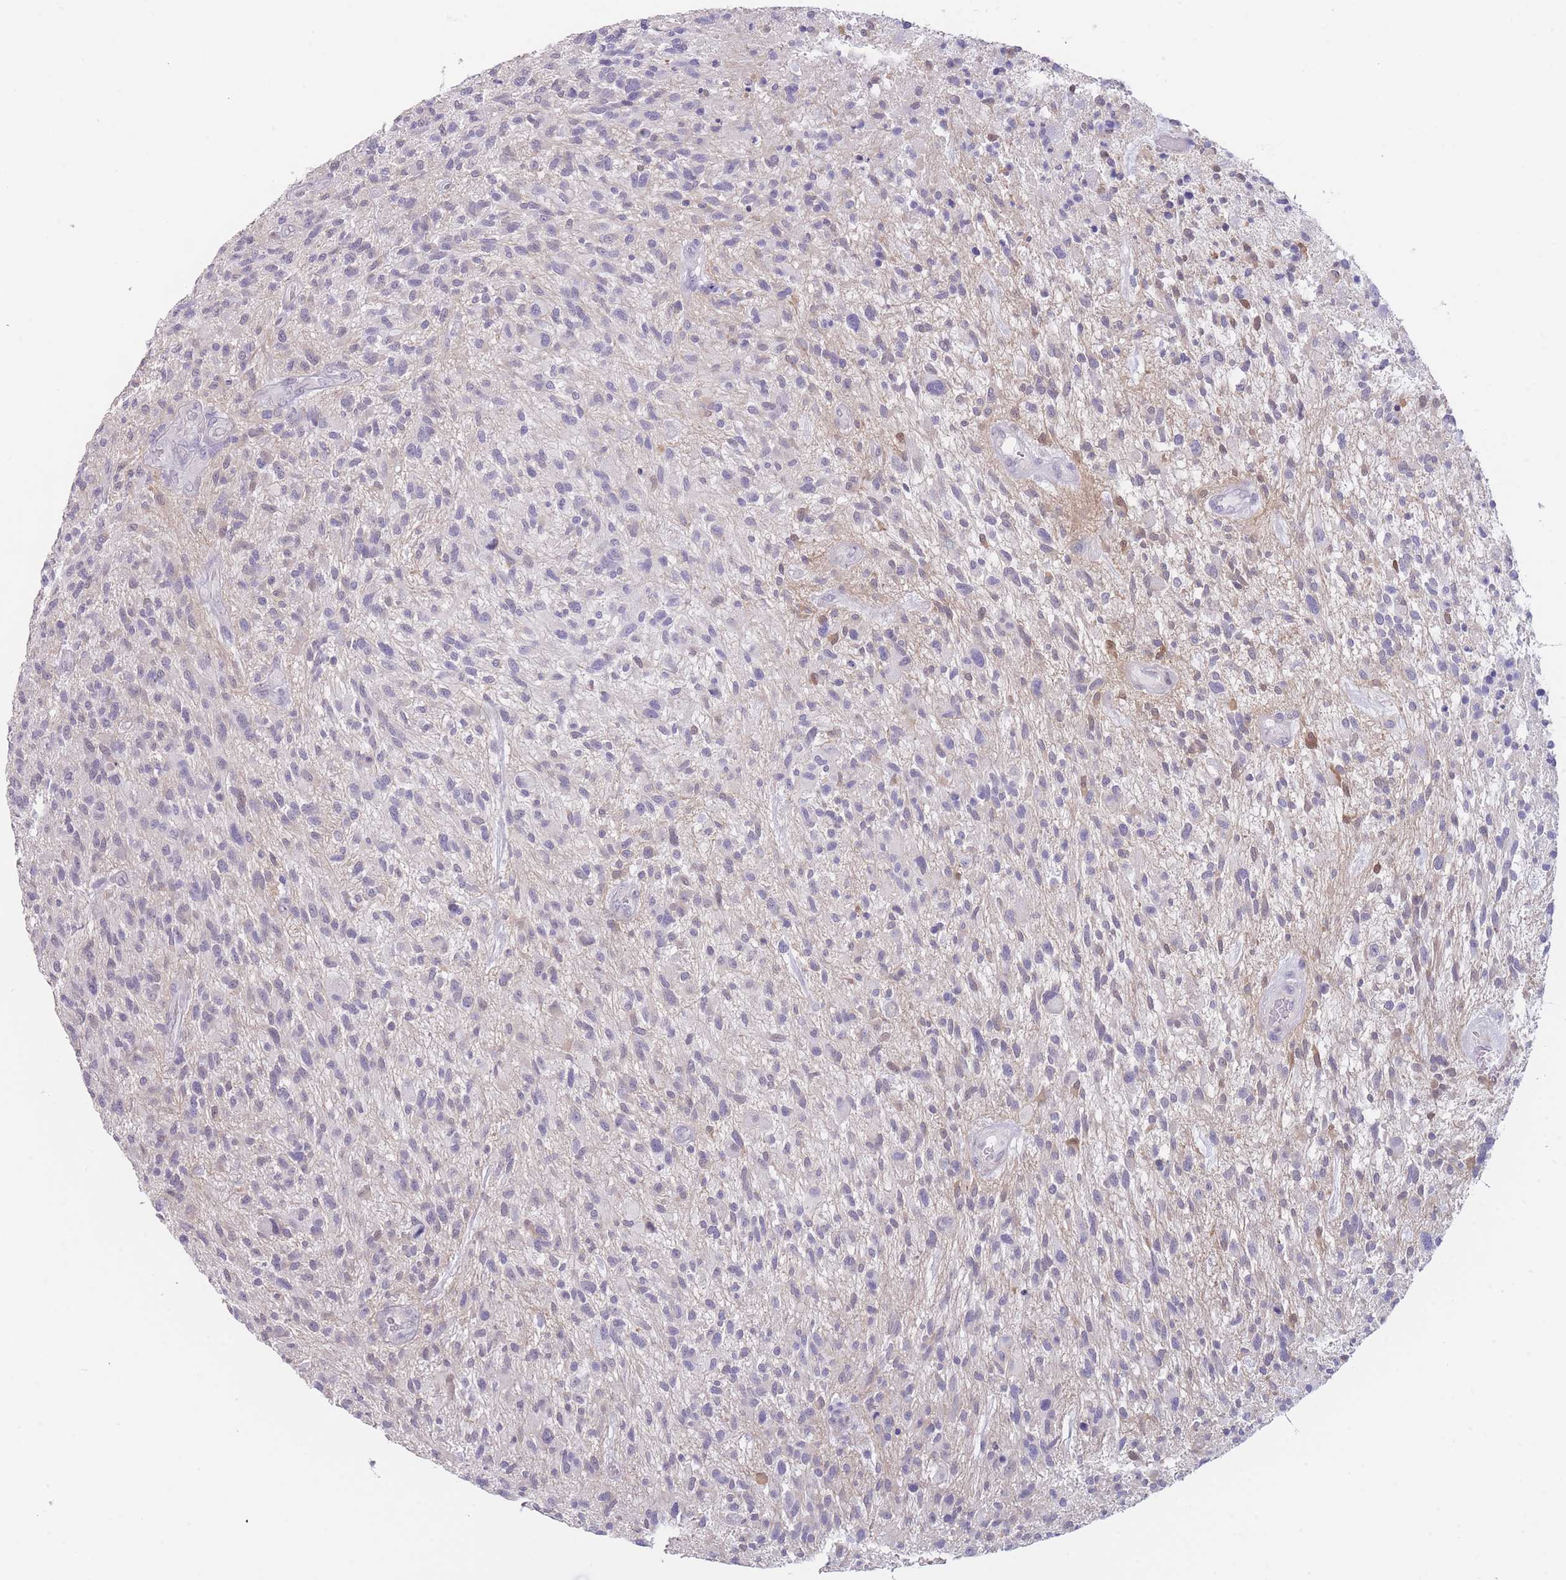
{"staining": {"intensity": "negative", "quantity": "none", "location": "none"}, "tissue": "glioma", "cell_type": "Tumor cells", "image_type": "cancer", "snomed": [{"axis": "morphology", "description": "Glioma, malignant, High grade"}, {"axis": "topography", "description": "Brain"}], "caption": "Human malignant glioma (high-grade) stained for a protein using IHC exhibits no staining in tumor cells.", "gene": "ASAP3", "patient": {"sex": "male", "age": 47}}